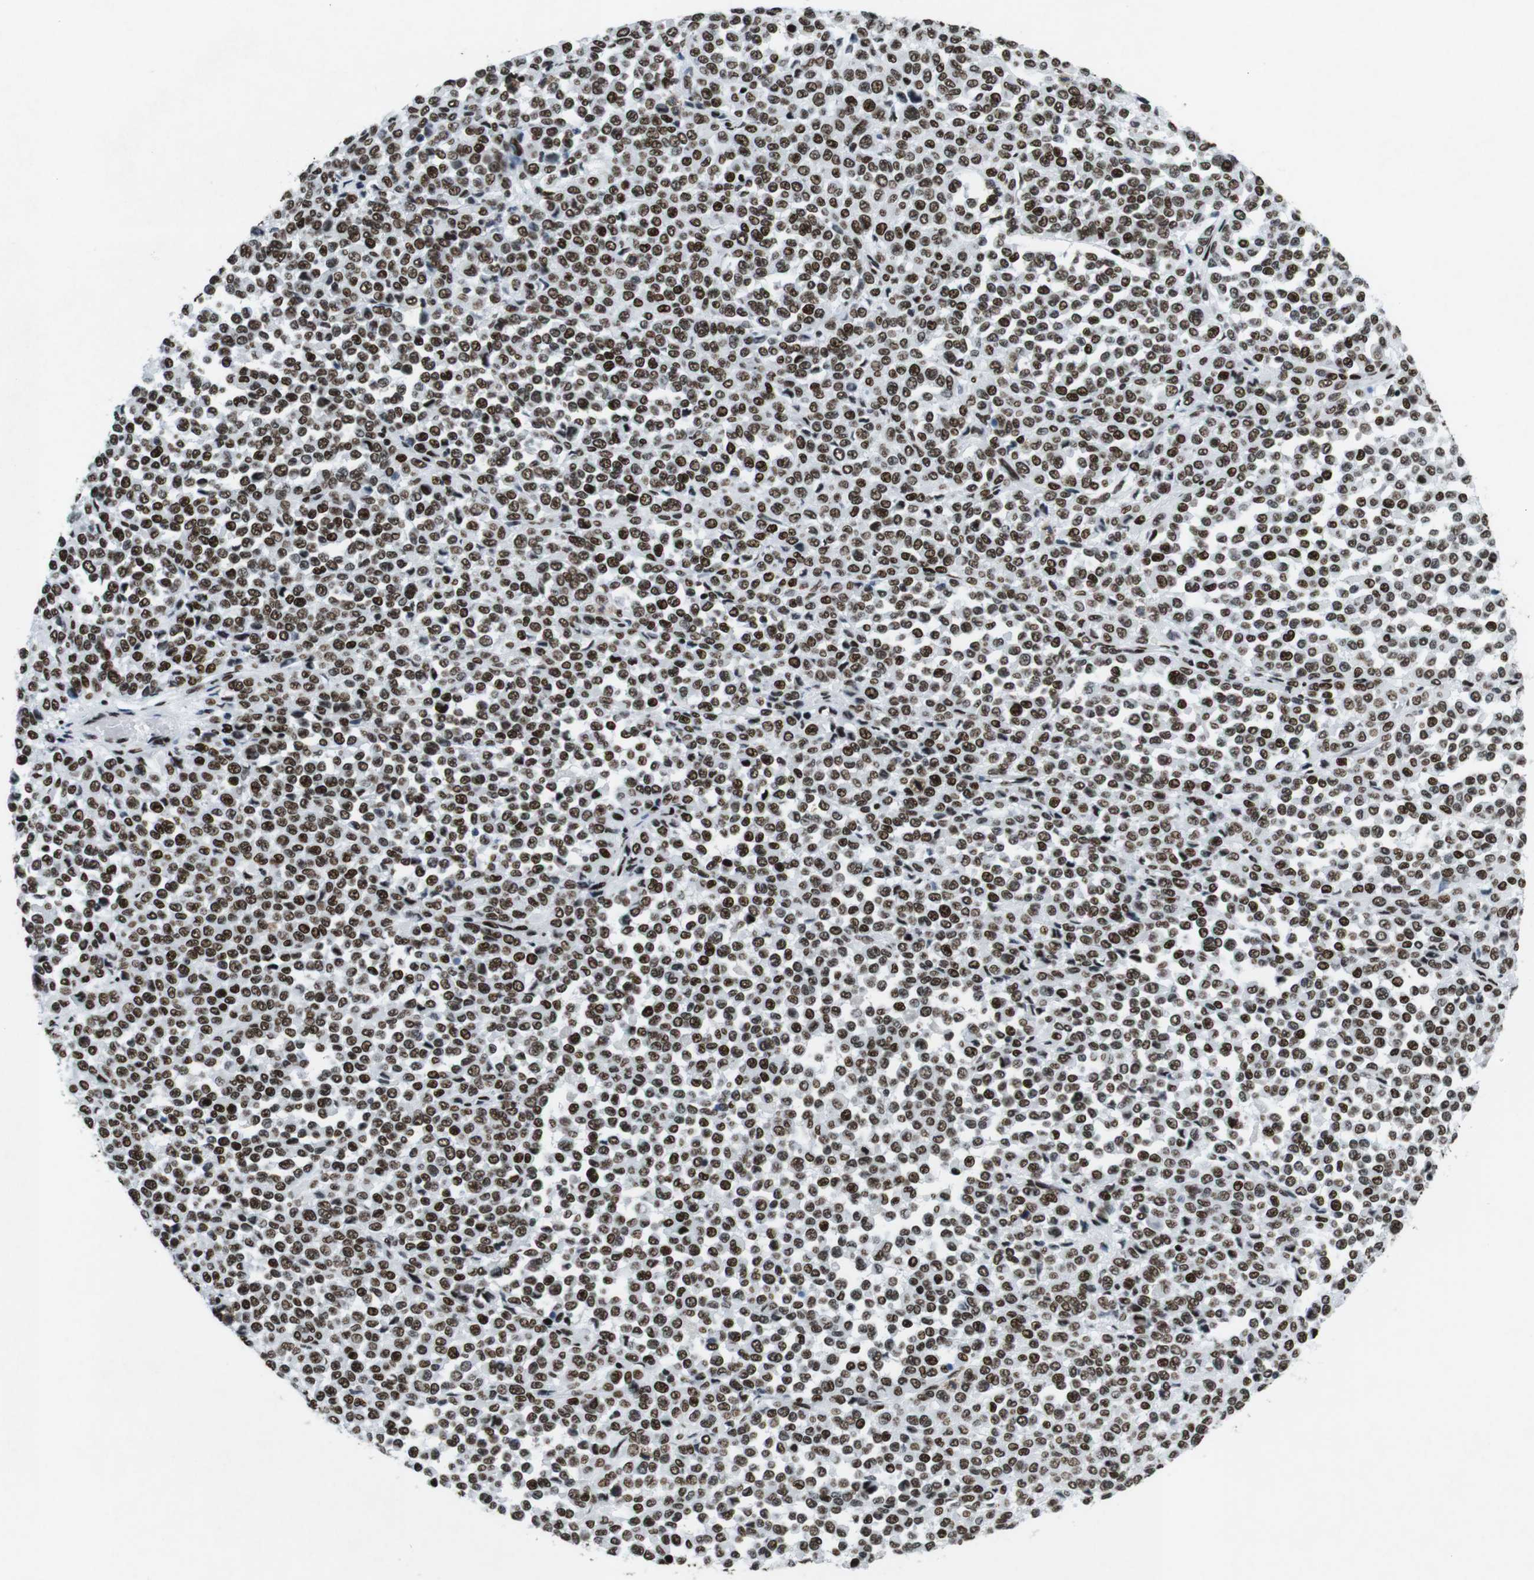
{"staining": {"intensity": "strong", "quantity": ">75%", "location": "nuclear"}, "tissue": "melanoma", "cell_type": "Tumor cells", "image_type": "cancer", "snomed": [{"axis": "morphology", "description": "Malignant melanoma, Metastatic site"}, {"axis": "topography", "description": "Pancreas"}], "caption": "The histopathology image shows immunohistochemical staining of malignant melanoma (metastatic site). There is strong nuclear expression is seen in approximately >75% of tumor cells.", "gene": "CITED2", "patient": {"sex": "female", "age": 30}}